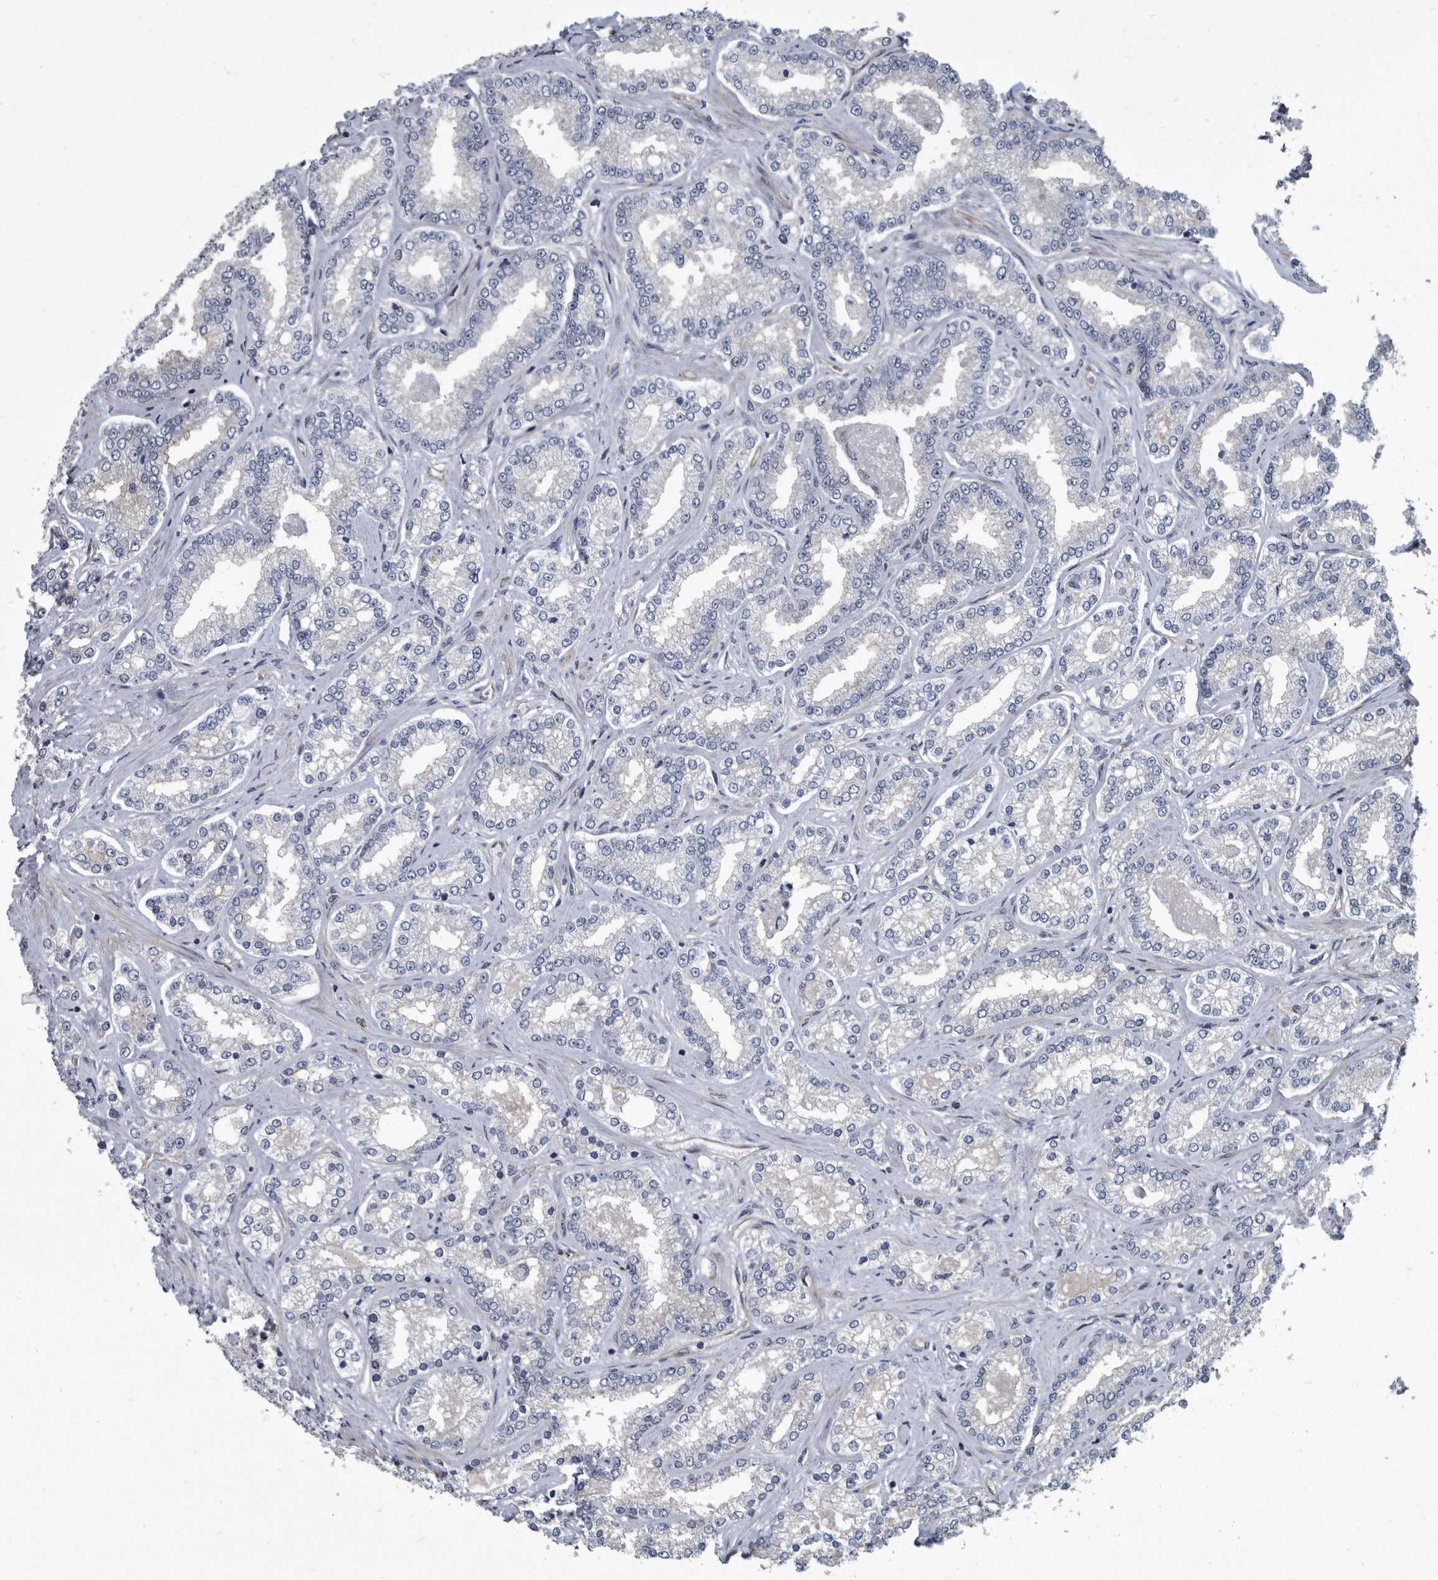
{"staining": {"intensity": "negative", "quantity": "none", "location": "none"}, "tissue": "prostate cancer", "cell_type": "Tumor cells", "image_type": "cancer", "snomed": [{"axis": "morphology", "description": "Normal tissue, NOS"}, {"axis": "morphology", "description": "Adenocarcinoma, High grade"}, {"axis": "topography", "description": "Prostate"}], "caption": "This is an immunohistochemistry histopathology image of human prostate adenocarcinoma (high-grade). There is no positivity in tumor cells.", "gene": "ARMCX1", "patient": {"sex": "male", "age": 83}}